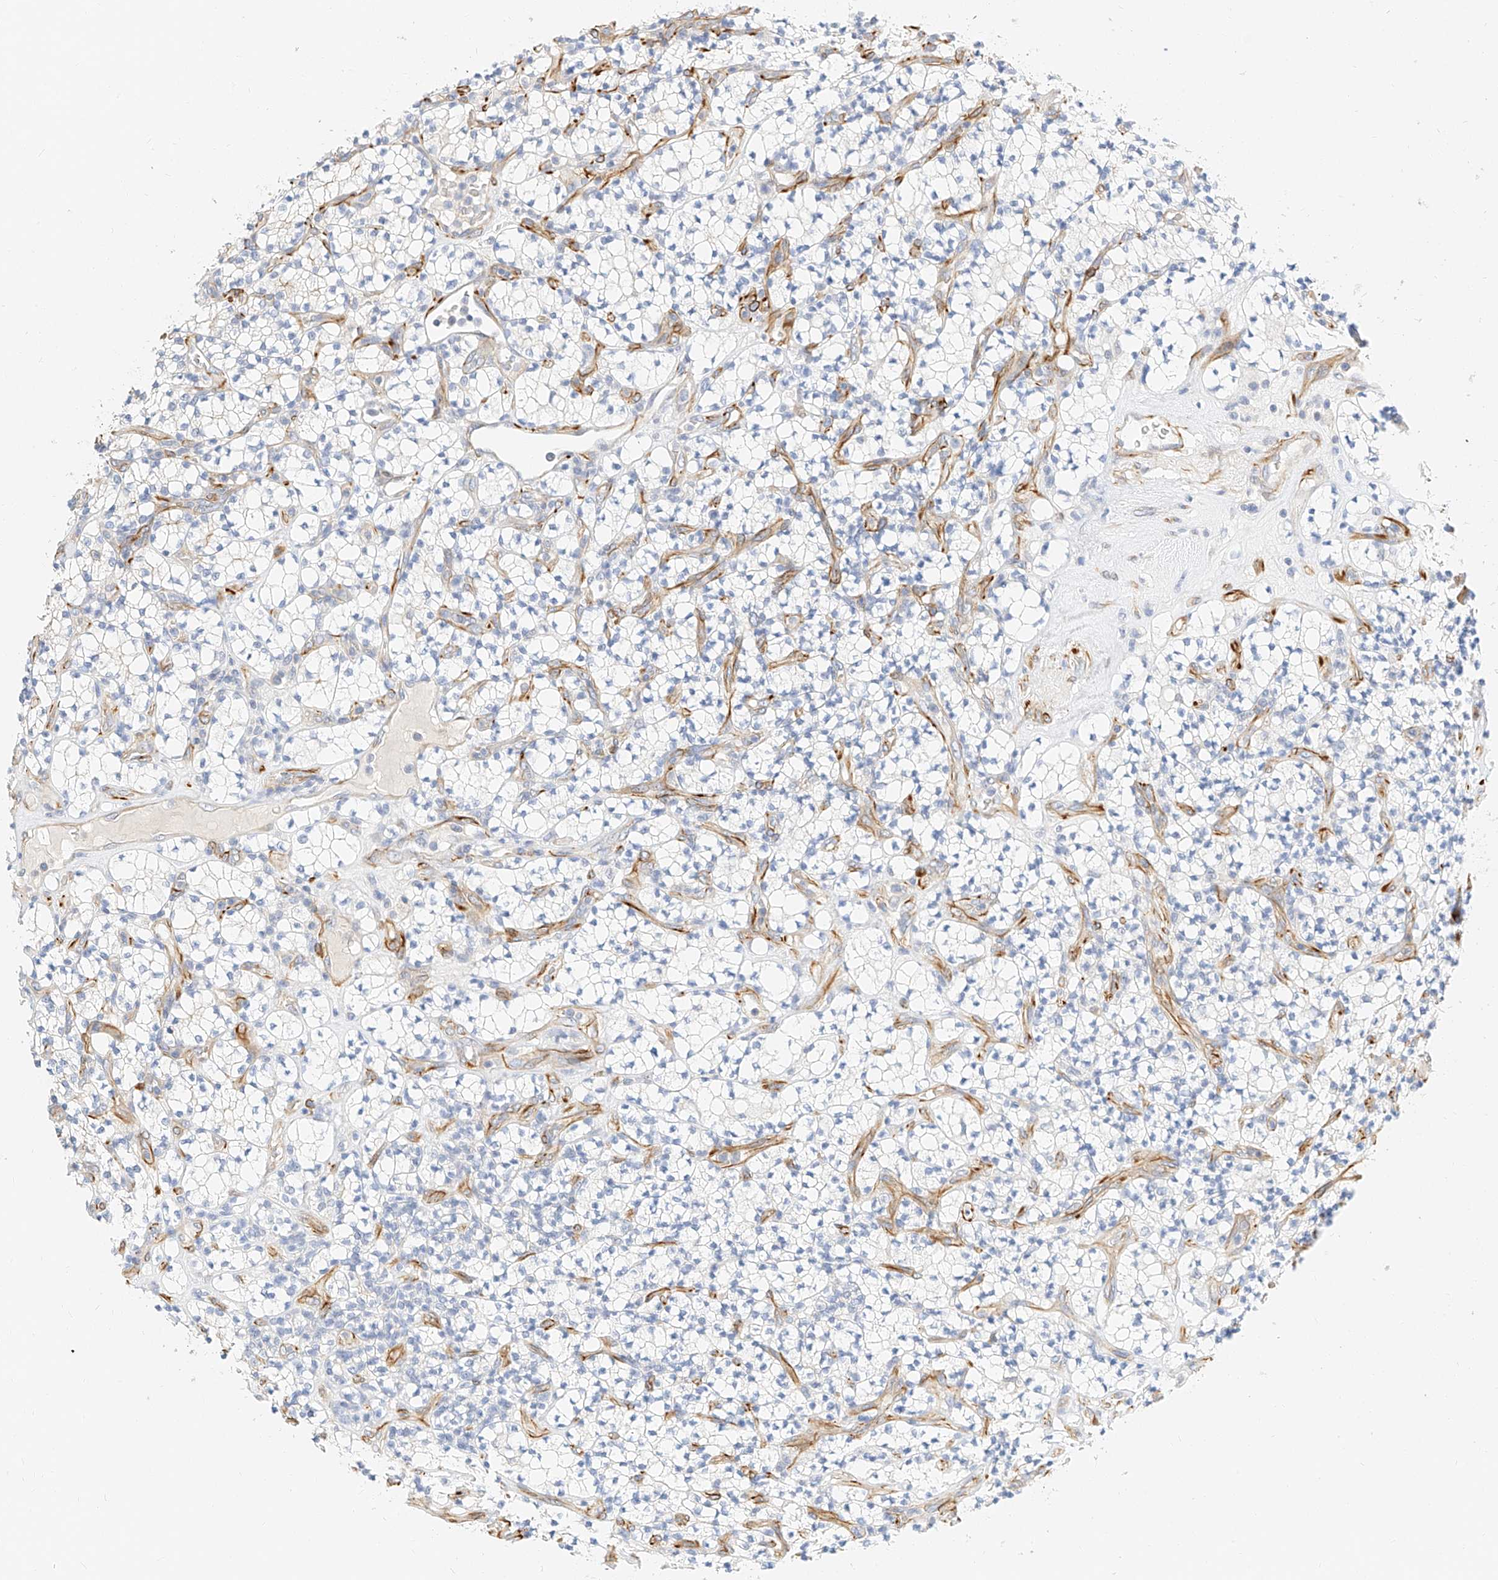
{"staining": {"intensity": "negative", "quantity": "none", "location": "none"}, "tissue": "renal cancer", "cell_type": "Tumor cells", "image_type": "cancer", "snomed": [{"axis": "morphology", "description": "Adenocarcinoma, NOS"}, {"axis": "topography", "description": "Kidney"}], "caption": "There is no significant staining in tumor cells of renal adenocarcinoma.", "gene": "CDCP2", "patient": {"sex": "male", "age": 77}}